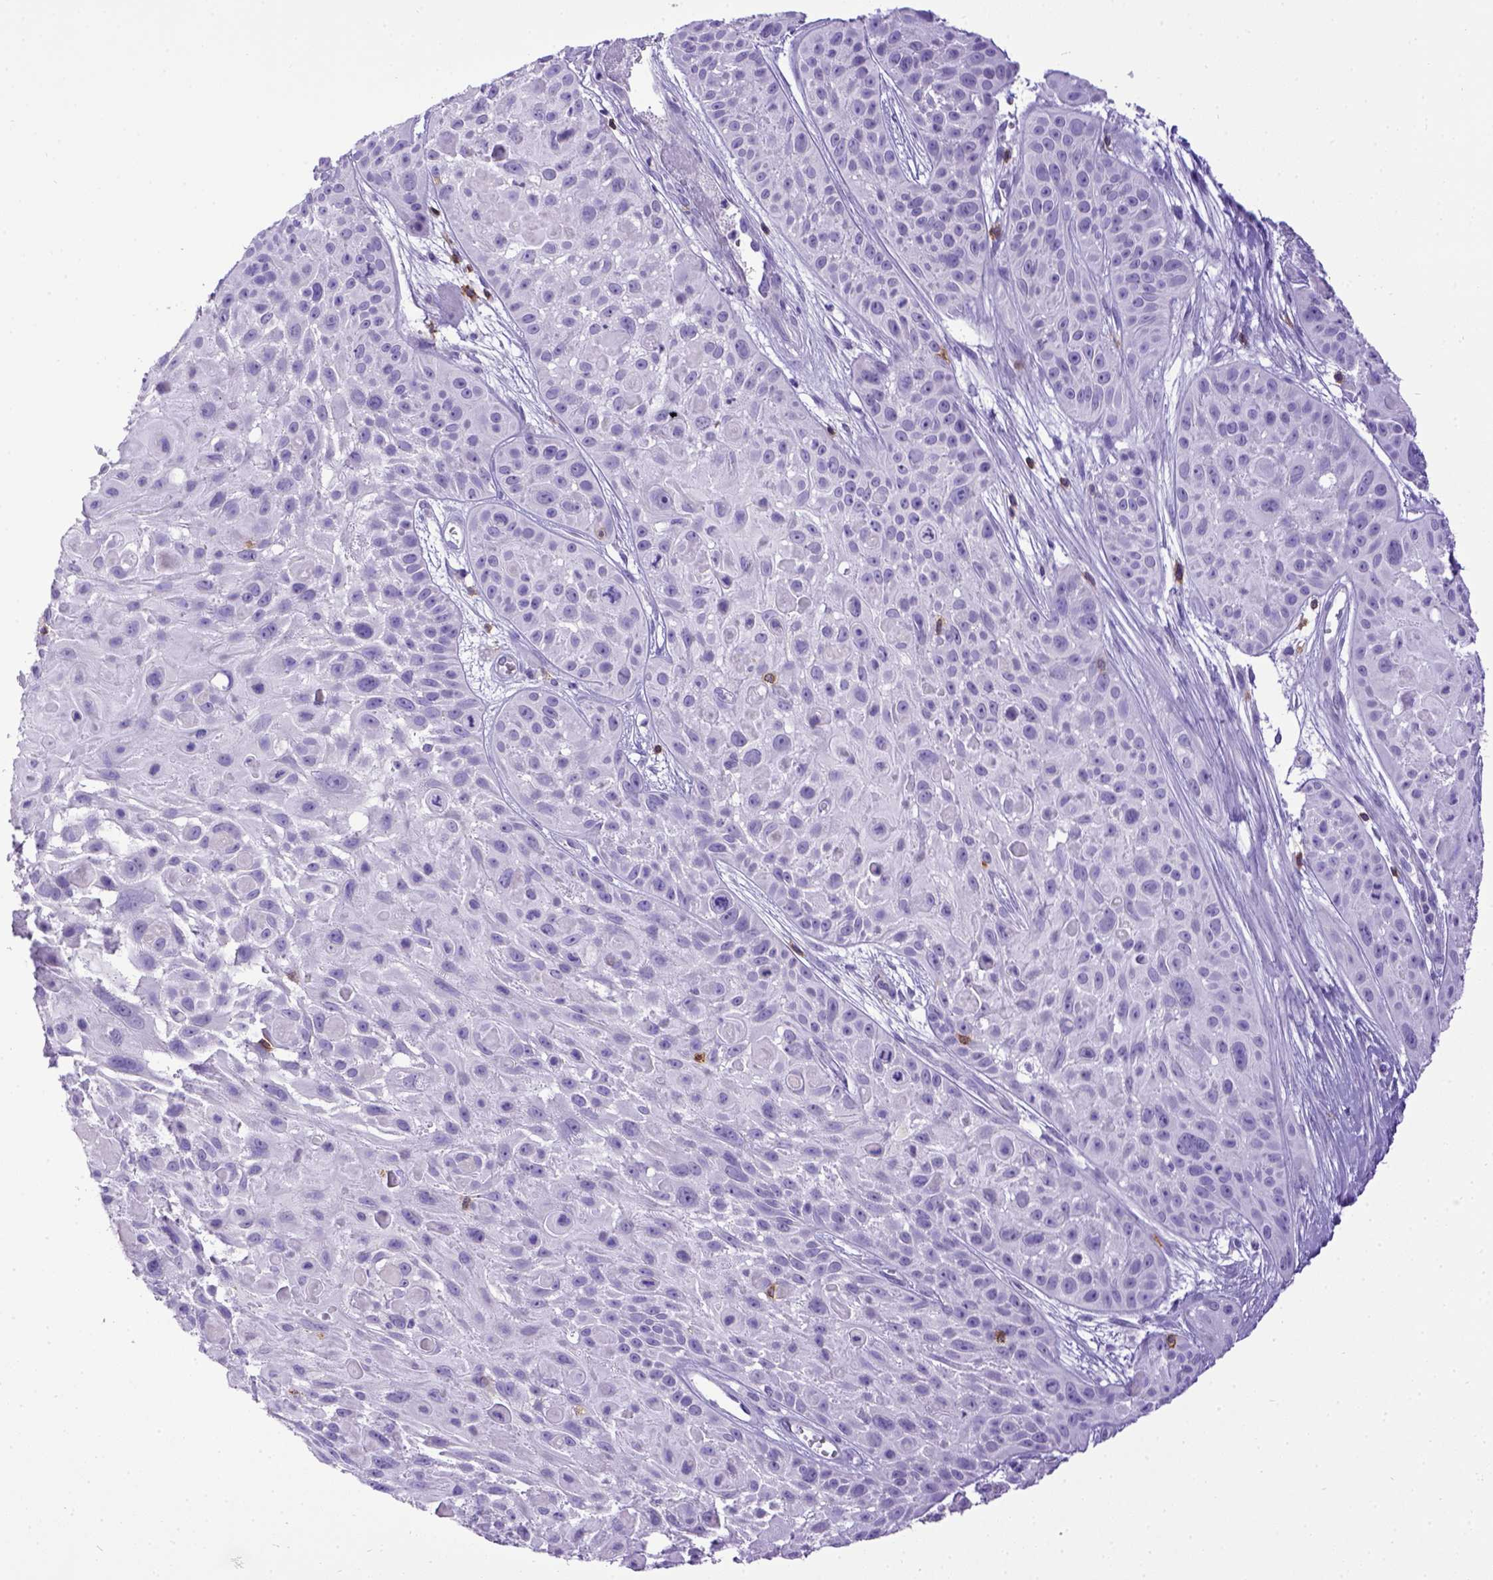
{"staining": {"intensity": "negative", "quantity": "none", "location": "none"}, "tissue": "skin cancer", "cell_type": "Tumor cells", "image_type": "cancer", "snomed": [{"axis": "morphology", "description": "Squamous cell carcinoma, NOS"}, {"axis": "topography", "description": "Skin"}, {"axis": "topography", "description": "Anal"}], "caption": "Tumor cells are negative for brown protein staining in skin squamous cell carcinoma. The staining was performed using DAB (3,3'-diaminobenzidine) to visualize the protein expression in brown, while the nuclei were stained in blue with hematoxylin (Magnification: 20x).", "gene": "CD3E", "patient": {"sex": "female", "age": 75}}